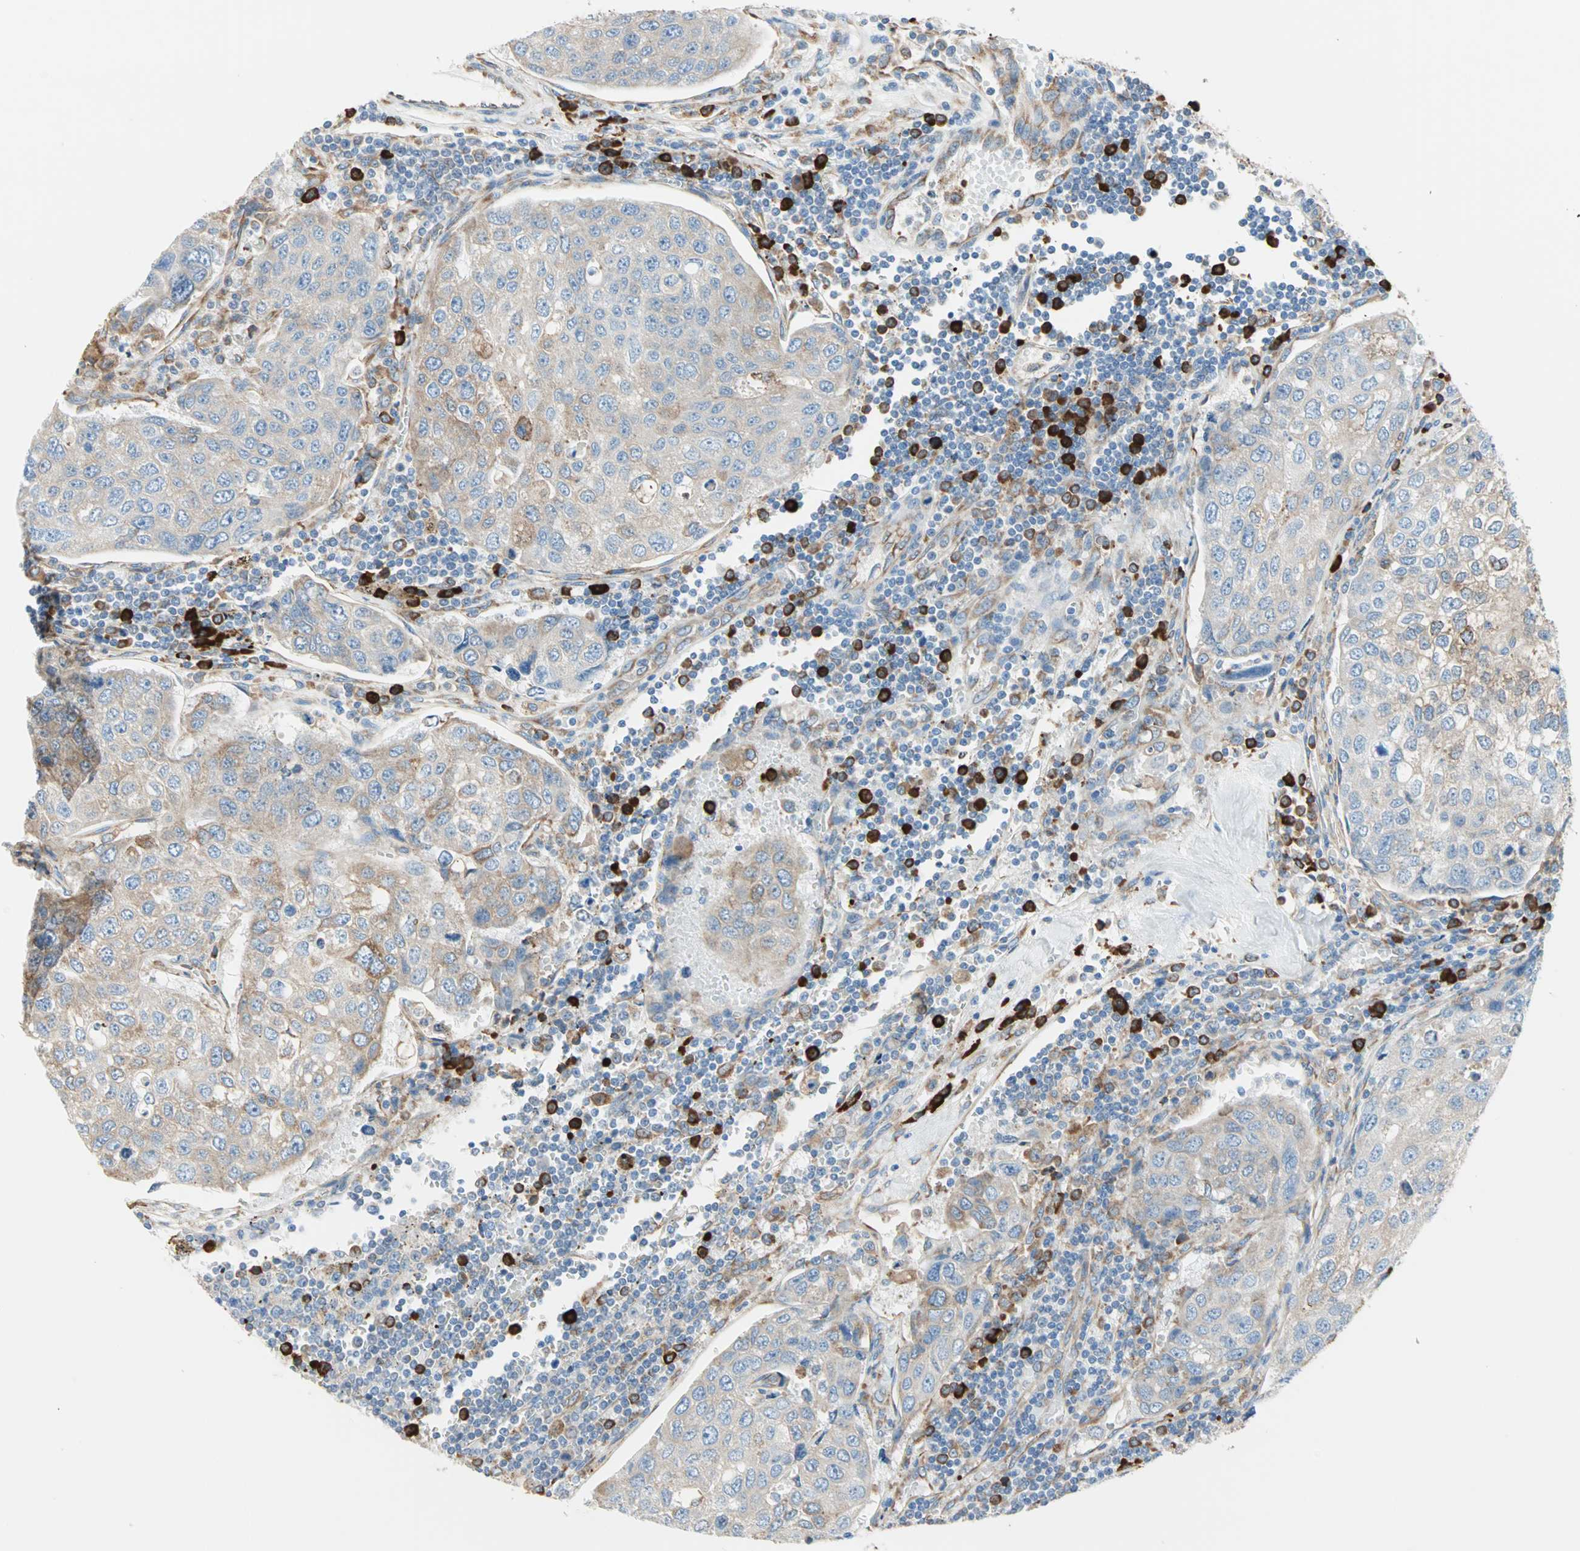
{"staining": {"intensity": "weak", "quantity": "25%-75%", "location": "cytoplasmic/membranous"}, "tissue": "urothelial cancer", "cell_type": "Tumor cells", "image_type": "cancer", "snomed": [{"axis": "morphology", "description": "Urothelial carcinoma, High grade"}, {"axis": "topography", "description": "Lymph node"}, {"axis": "topography", "description": "Urinary bladder"}], "caption": "Weak cytoplasmic/membranous protein positivity is present in about 25%-75% of tumor cells in urothelial cancer. Nuclei are stained in blue.", "gene": "PLCXD1", "patient": {"sex": "male", "age": 51}}